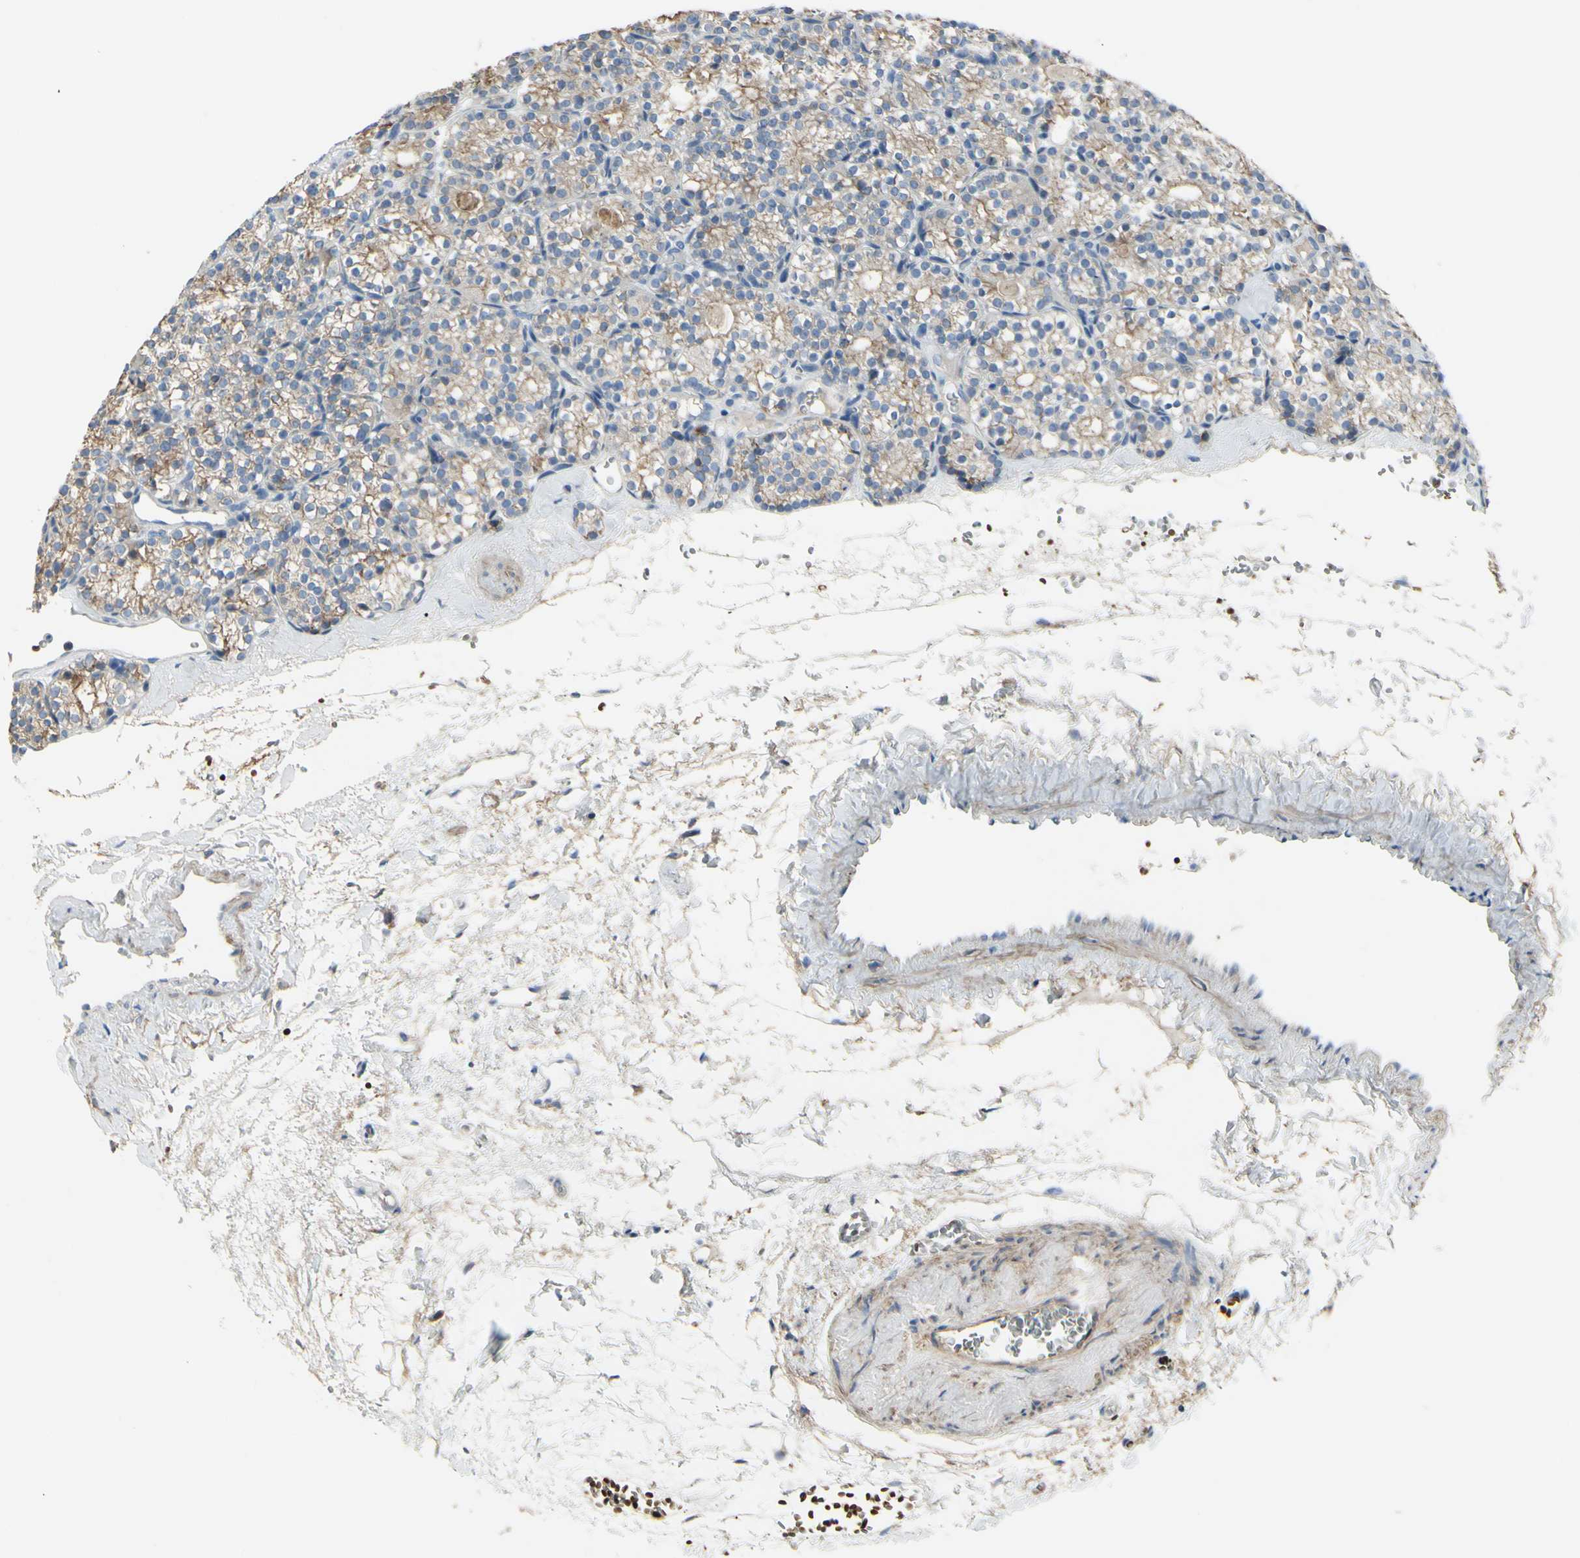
{"staining": {"intensity": "weak", "quantity": "25%-75%", "location": "cytoplasmic/membranous"}, "tissue": "parathyroid gland", "cell_type": "Glandular cells", "image_type": "normal", "snomed": [{"axis": "morphology", "description": "Normal tissue, NOS"}, {"axis": "topography", "description": "Parathyroid gland"}], "caption": "Protein staining of unremarkable parathyroid gland reveals weak cytoplasmic/membranous positivity in about 25%-75% of glandular cells. (DAB = brown stain, brightfield microscopy at high magnification).", "gene": "NCBP2L", "patient": {"sex": "female", "age": 64}}